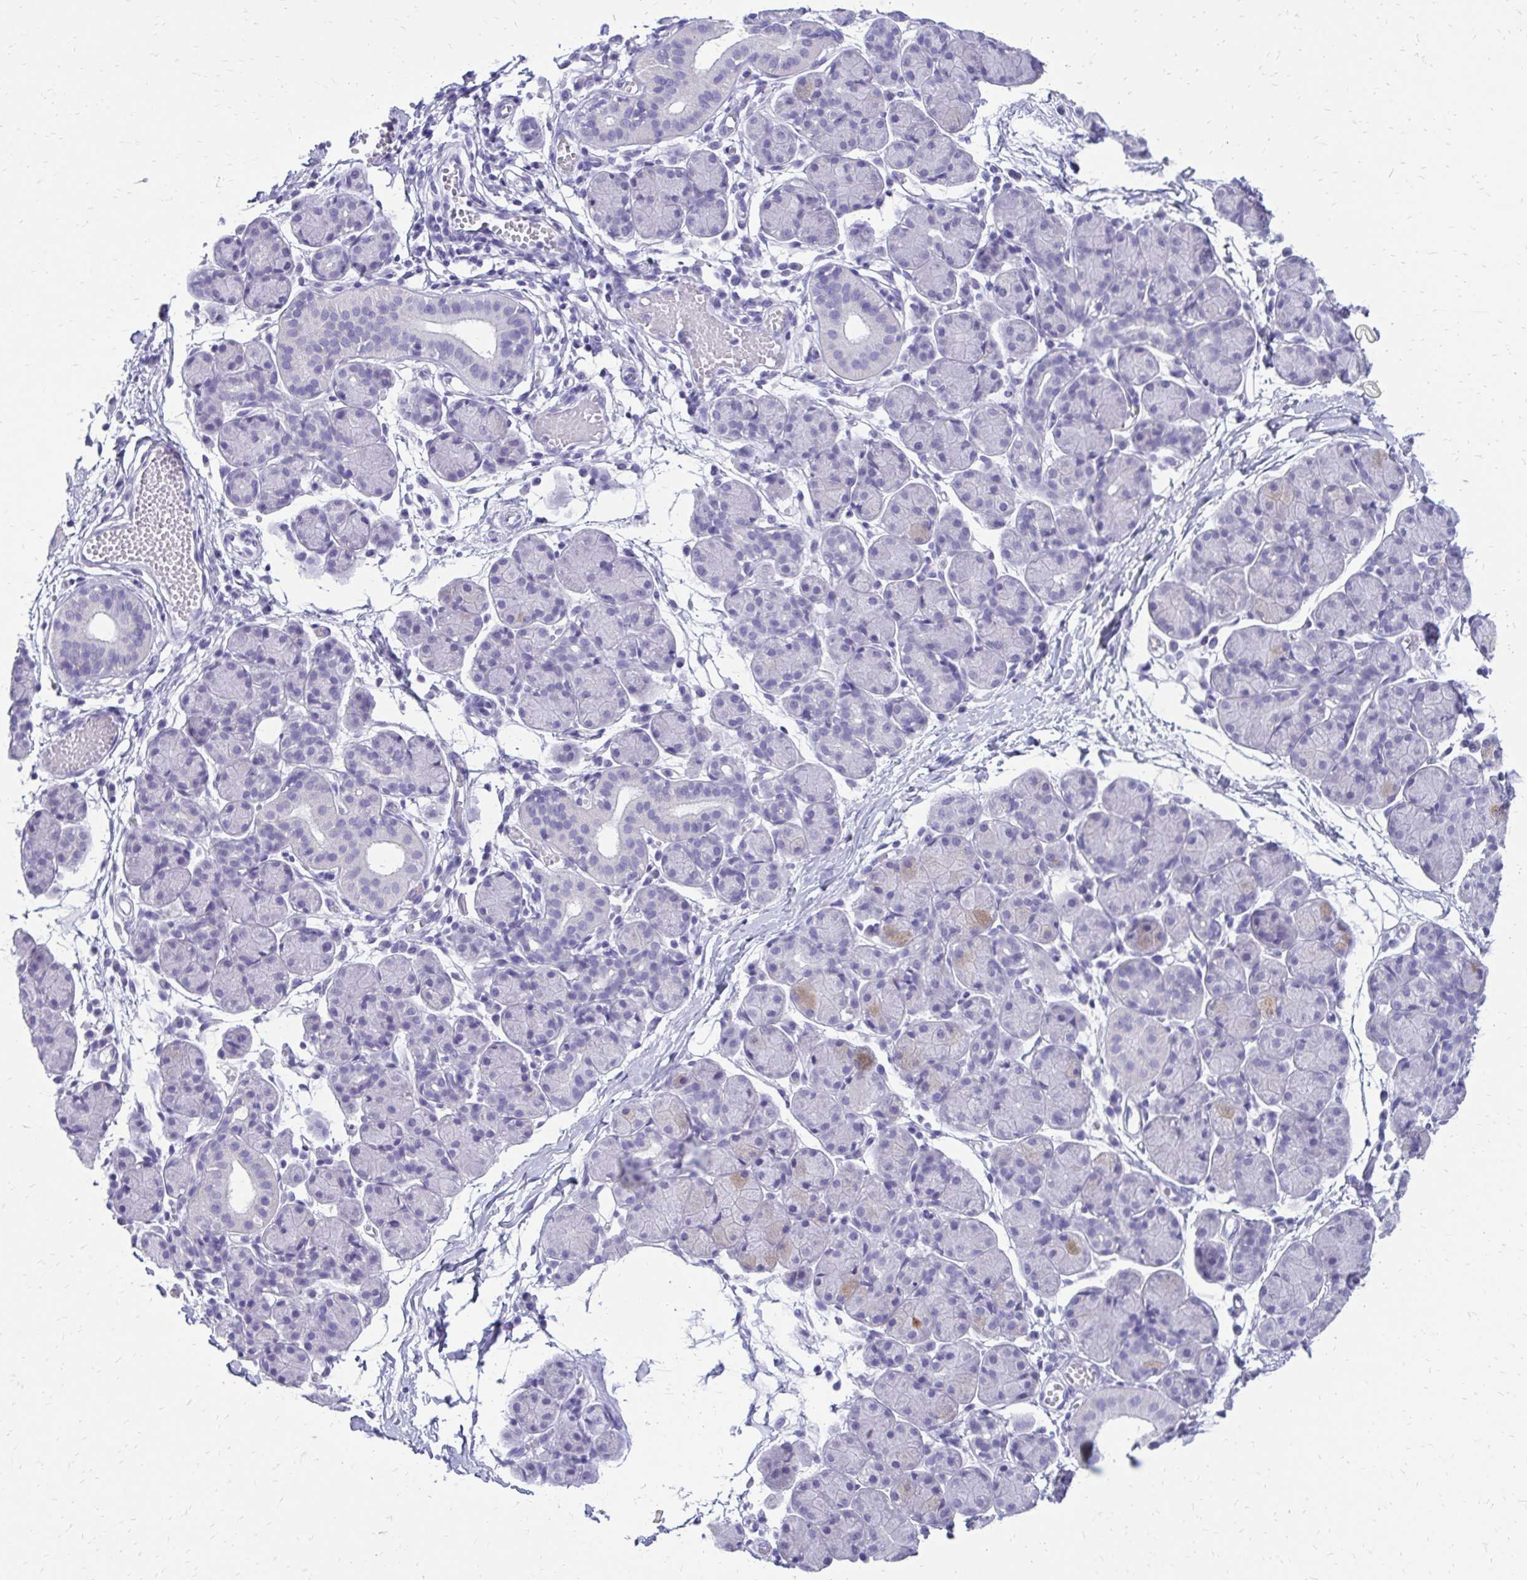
{"staining": {"intensity": "weak", "quantity": "<25%", "location": "cytoplasmic/membranous"}, "tissue": "salivary gland", "cell_type": "Glandular cells", "image_type": "normal", "snomed": [{"axis": "morphology", "description": "Normal tissue, NOS"}, {"axis": "morphology", "description": "Inflammation, NOS"}, {"axis": "topography", "description": "Lymph node"}, {"axis": "topography", "description": "Salivary gland"}], "caption": "DAB (3,3'-diaminobenzidine) immunohistochemical staining of normal salivary gland shows no significant staining in glandular cells.", "gene": "SLC32A1", "patient": {"sex": "male", "age": 3}}